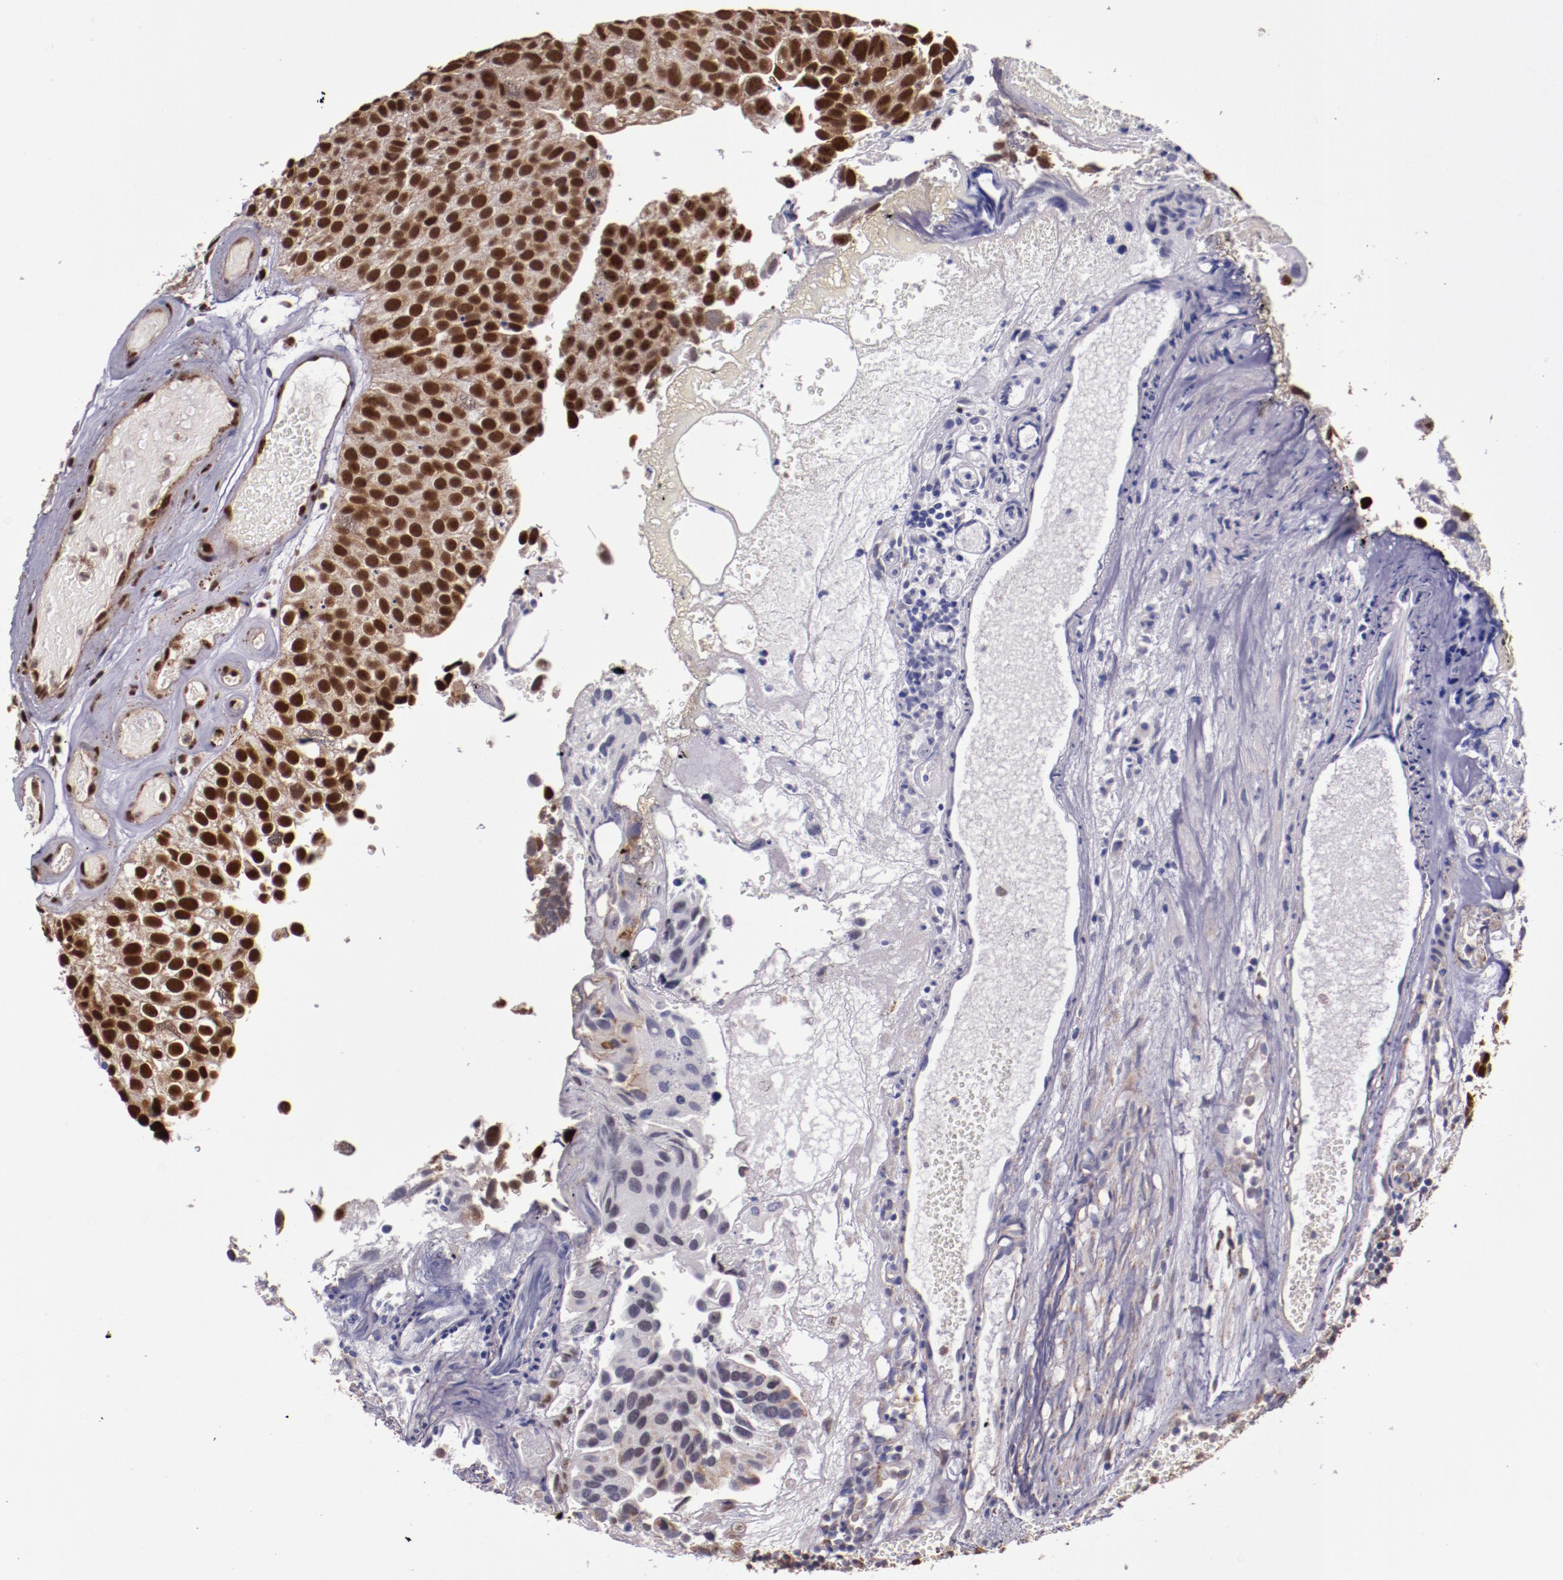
{"staining": {"intensity": "strong", "quantity": ">75%", "location": "cytoplasmic/membranous,nuclear"}, "tissue": "urothelial cancer", "cell_type": "Tumor cells", "image_type": "cancer", "snomed": [{"axis": "morphology", "description": "Urothelial carcinoma, High grade"}, {"axis": "topography", "description": "Urinary bladder"}], "caption": "A high-resolution image shows immunohistochemistry (IHC) staining of urothelial cancer, which shows strong cytoplasmic/membranous and nuclear positivity in approximately >75% of tumor cells.", "gene": "CECR2", "patient": {"sex": "male", "age": 72}}